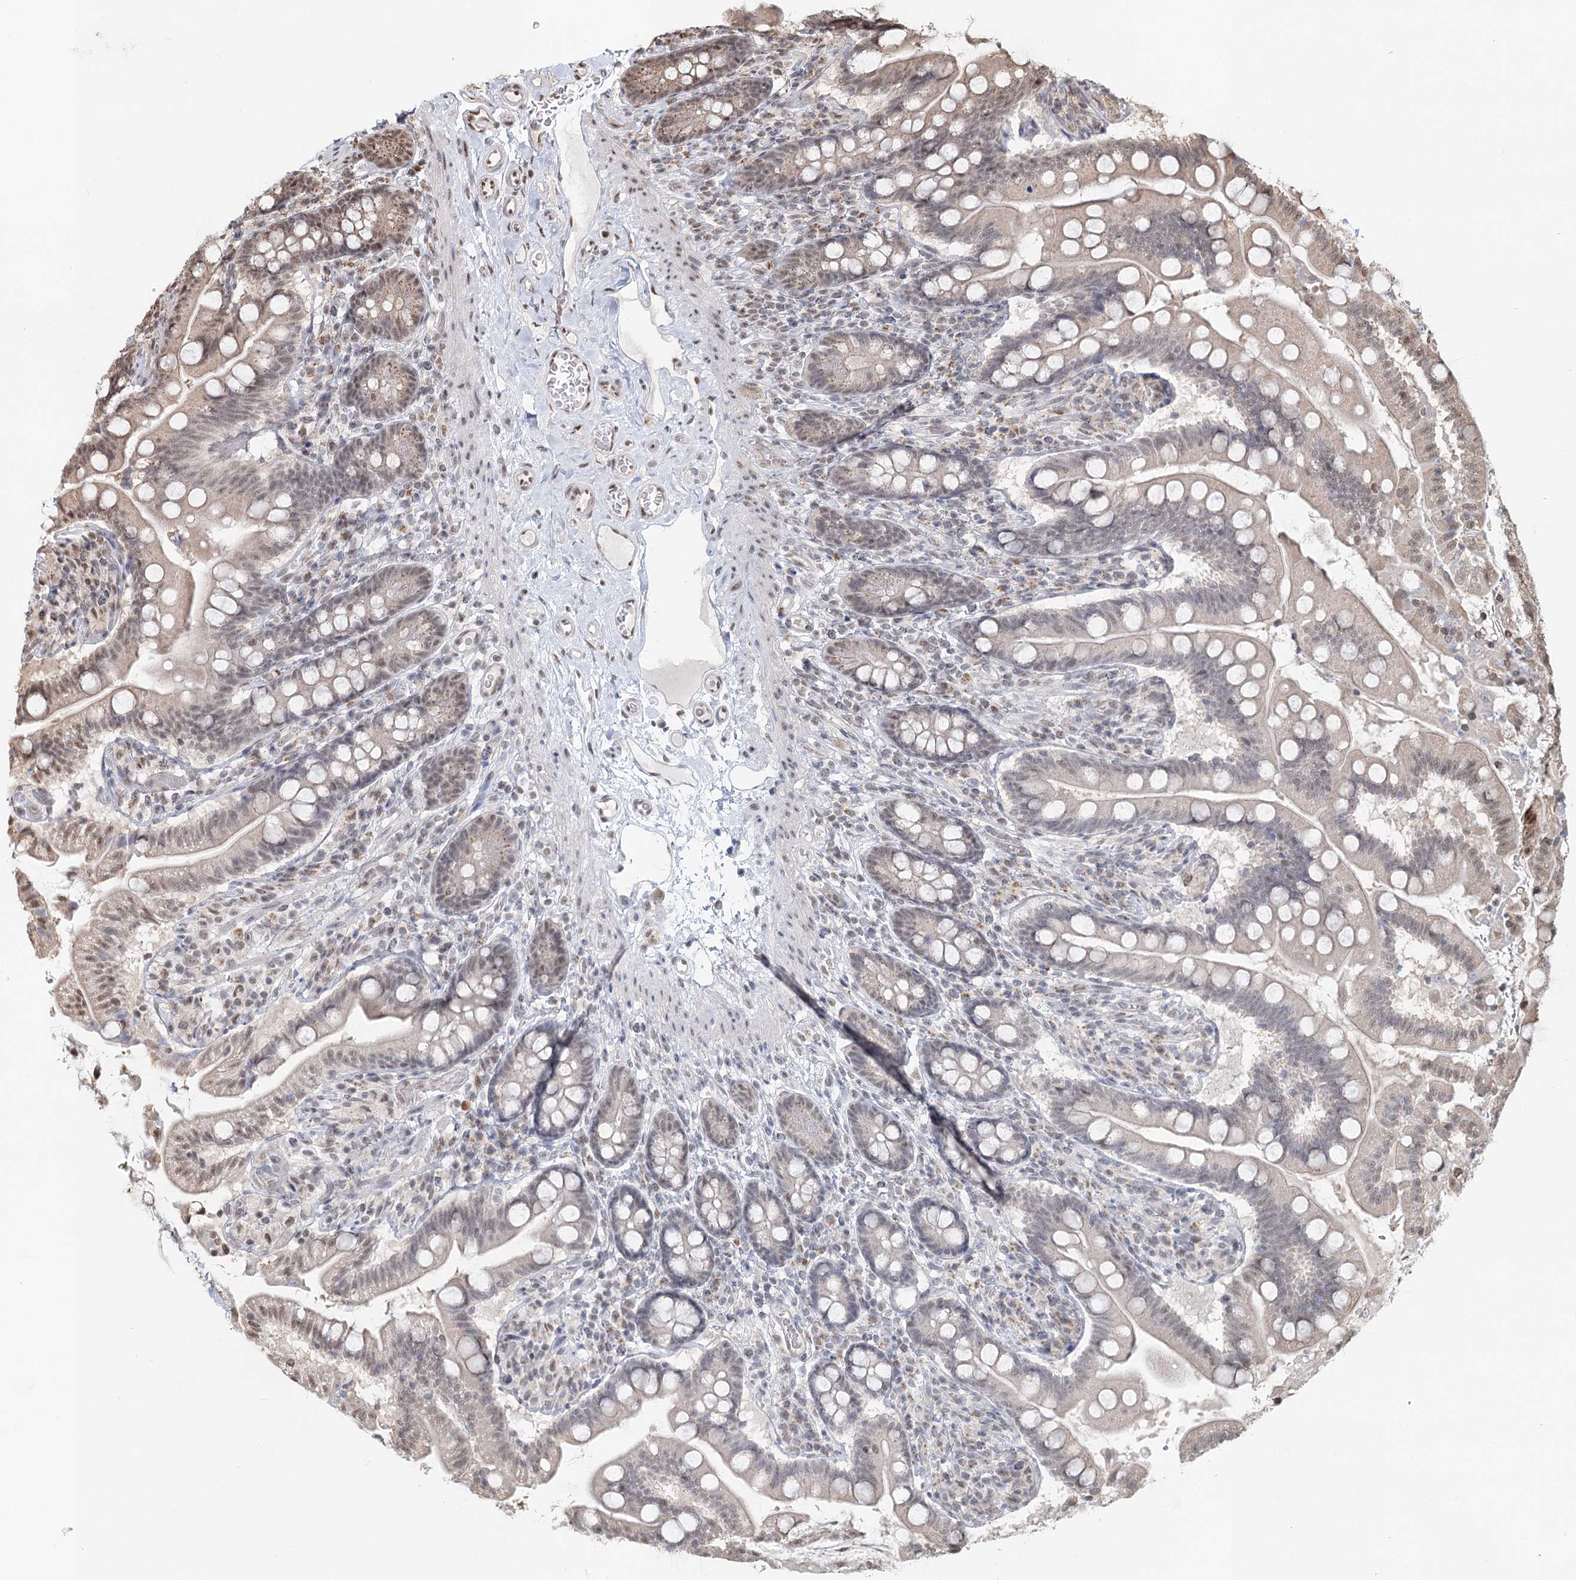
{"staining": {"intensity": "moderate", "quantity": "25%-75%", "location": "nuclear"}, "tissue": "small intestine", "cell_type": "Glandular cells", "image_type": "normal", "snomed": [{"axis": "morphology", "description": "Normal tissue, NOS"}, {"axis": "topography", "description": "Small intestine"}], "caption": "Brown immunohistochemical staining in benign small intestine demonstrates moderate nuclear staining in about 25%-75% of glandular cells.", "gene": "GPALPP1", "patient": {"sex": "female", "age": 64}}